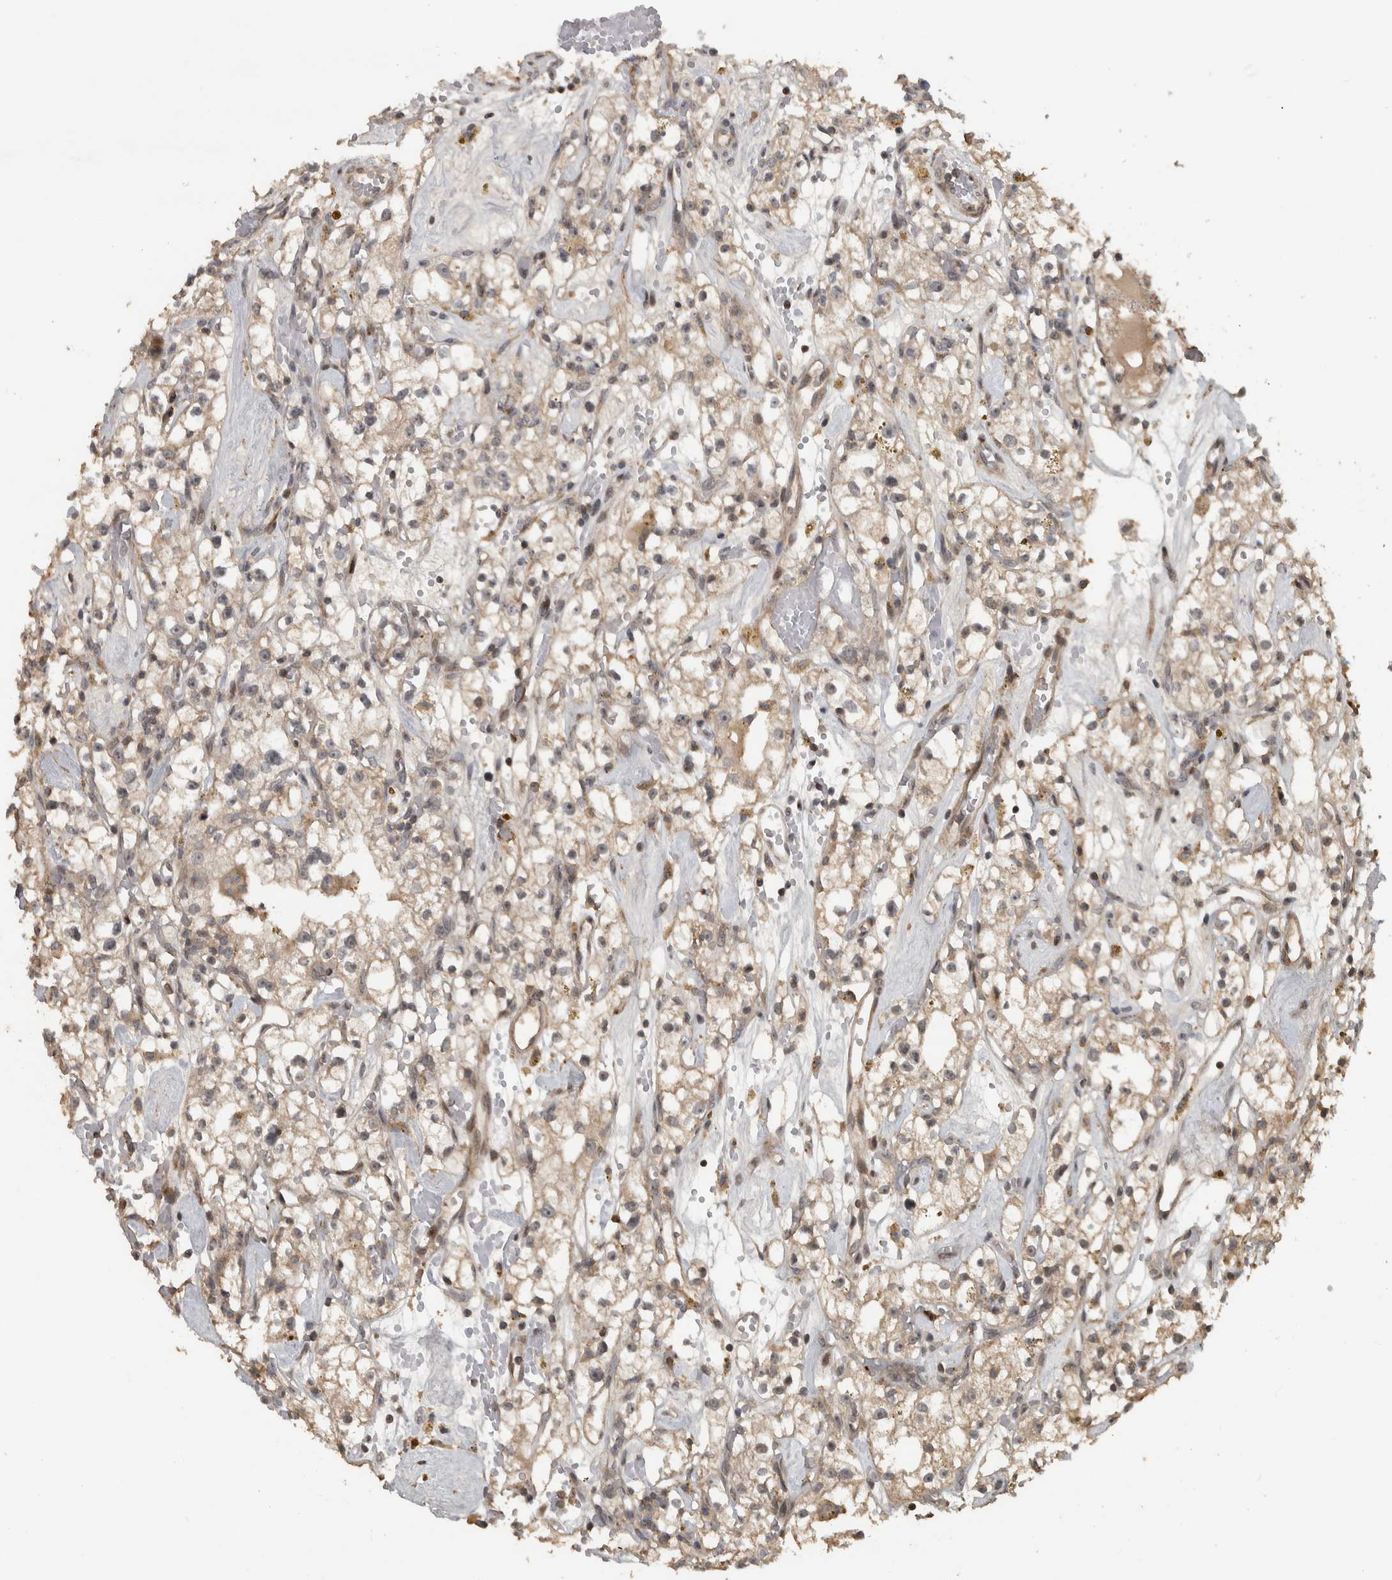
{"staining": {"intensity": "weak", "quantity": "25%-75%", "location": "cytoplasmic/membranous"}, "tissue": "renal cancer", "cell_type": "Tumor cells", "image_type": "cancer", "snomed": [{"axis": "morphology", "description": "Adenocarcinoma, NOS"}, {"axis": "topography", "description": "Kidney"}], "caption": "Renal cancer tissue displays weak cytoplasmic/membranous expression in about 25%-75% of tumor cells, visualized by immunohistochemistry.", "gene": "ERAL1", "patient": {"sex": "male", "age": 56}}